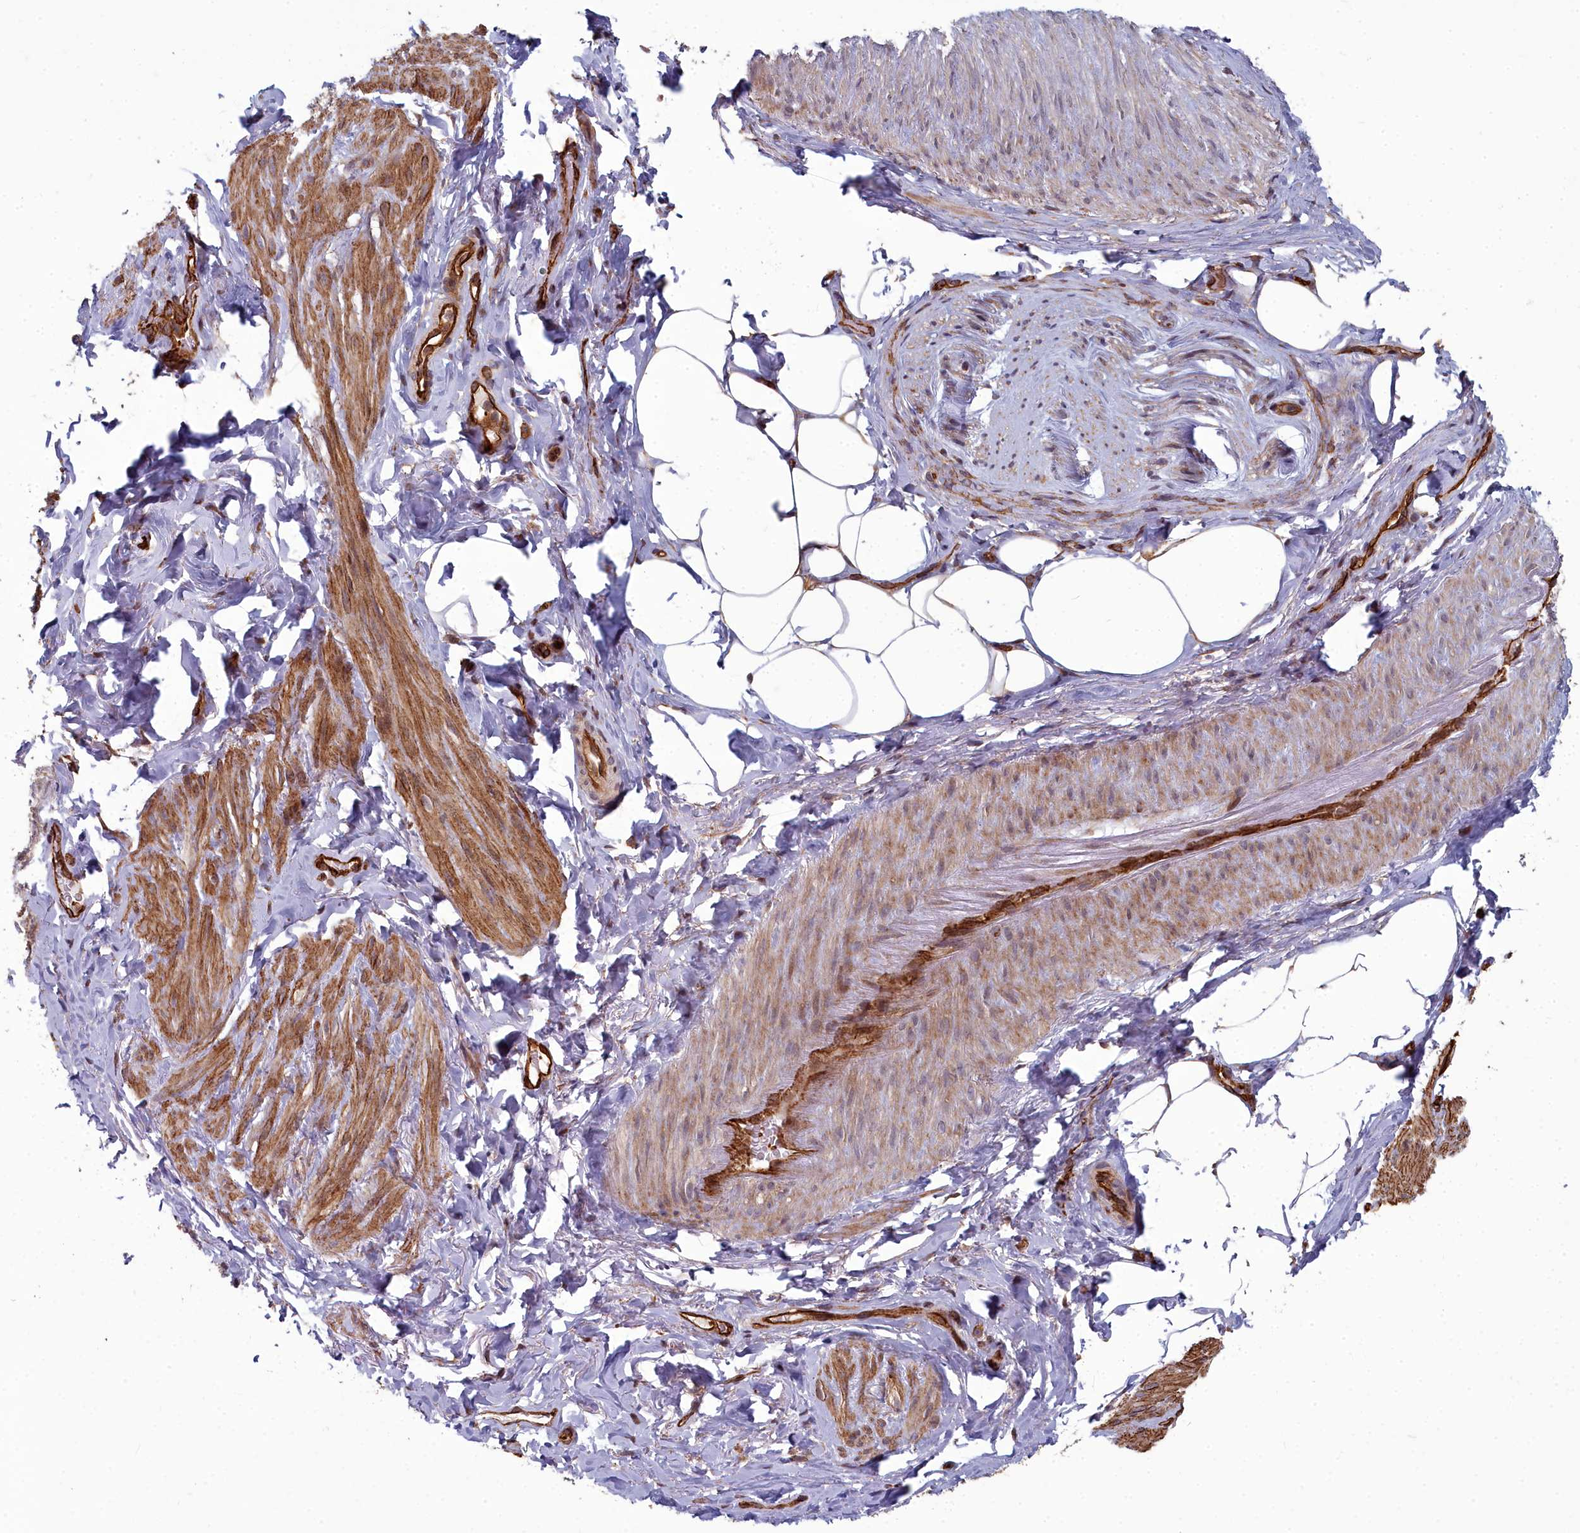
{"staining": {"intensity": "moderate", "quantity": "<25%", "location": "cytoplasmic/membranous"}, "tissue": "smooth muscle", "cell_type": "Smooth muscle cells", "image_type": "normal", "snomed": [{"axis": "morphology", "description": "Normal tissue, NOS"}, {"axis": "topography", "description": "Smooth muscle"}, {"axis": "topography", "description": "Peripheral nerve tissue"}], "caption": "The micrograph exhibits staining of unremarkable smooth muscle, revealing moderate cytoplasmic/membranous protein expression (brown color) within smooth muscle cells. The staining is performed using DAB (3,3'-diaminobenzidine) brown chromogen to label protein expression. The nuclei are counter-stained blue using hematoxylin.", "gene": "TSPYL4", "patient": {"sex": "male", "age": 69}}